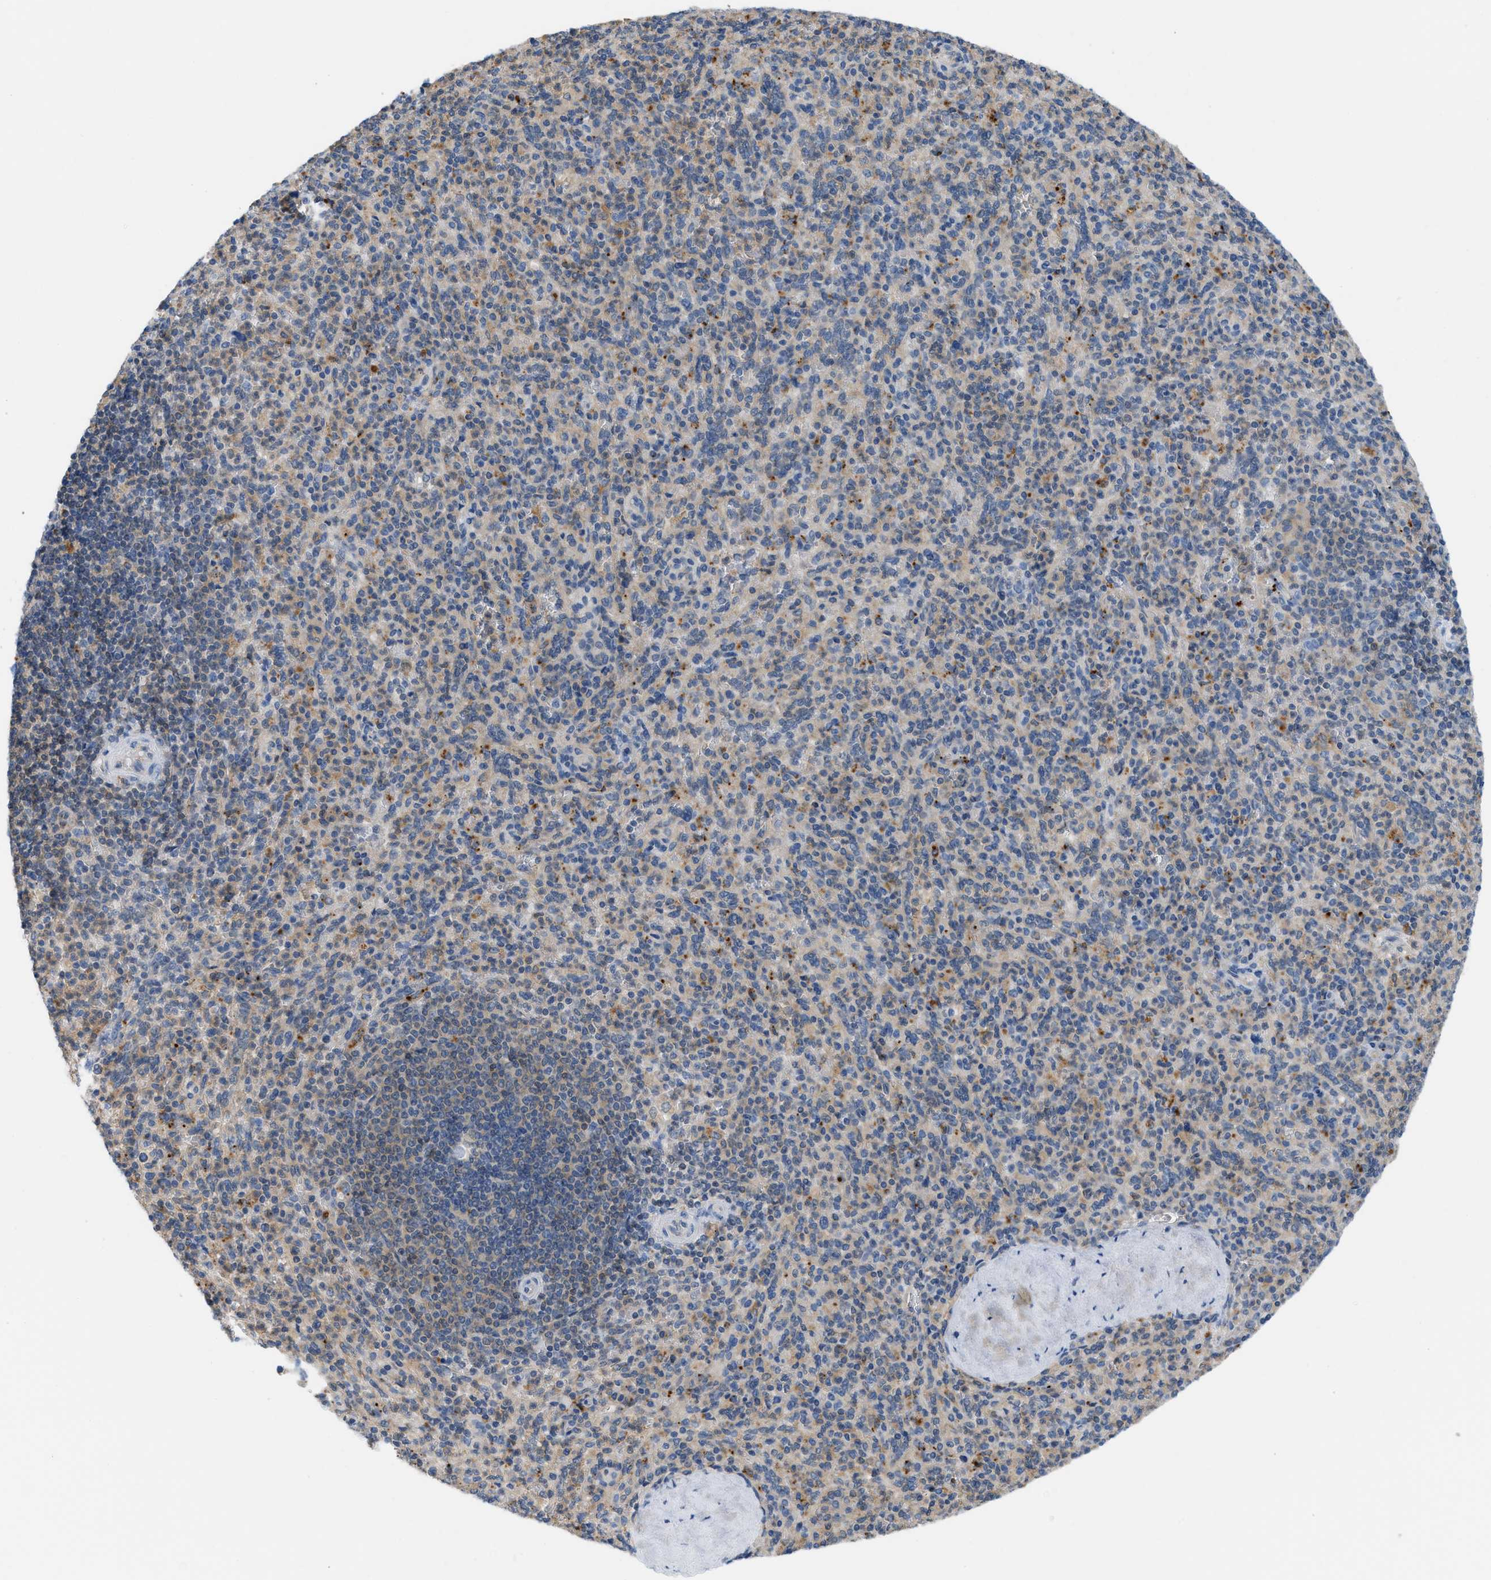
{"staining": {"intensity": "weak", "quantity": ">75%", "location": "cytoplasmic/membranous"}, "tissue": "spleen", "cell_type": "Cells in red pulp", "image_type": "normal", "snomed": [{"axis": "morphology", "description": "Normal tissue, NOS"}, {"axis": "topography", "description": "Spleen"}], "caption": "Immunohistochemistry (DAB (3,3'-diaminobenzidine)) staining of benign spleen demonstrates weak cytoplasmic/membranous protein expression in about >75% of cells in red pulp.", "gene": "CSTB", "patient": {"sex": "male", "age": 36}}